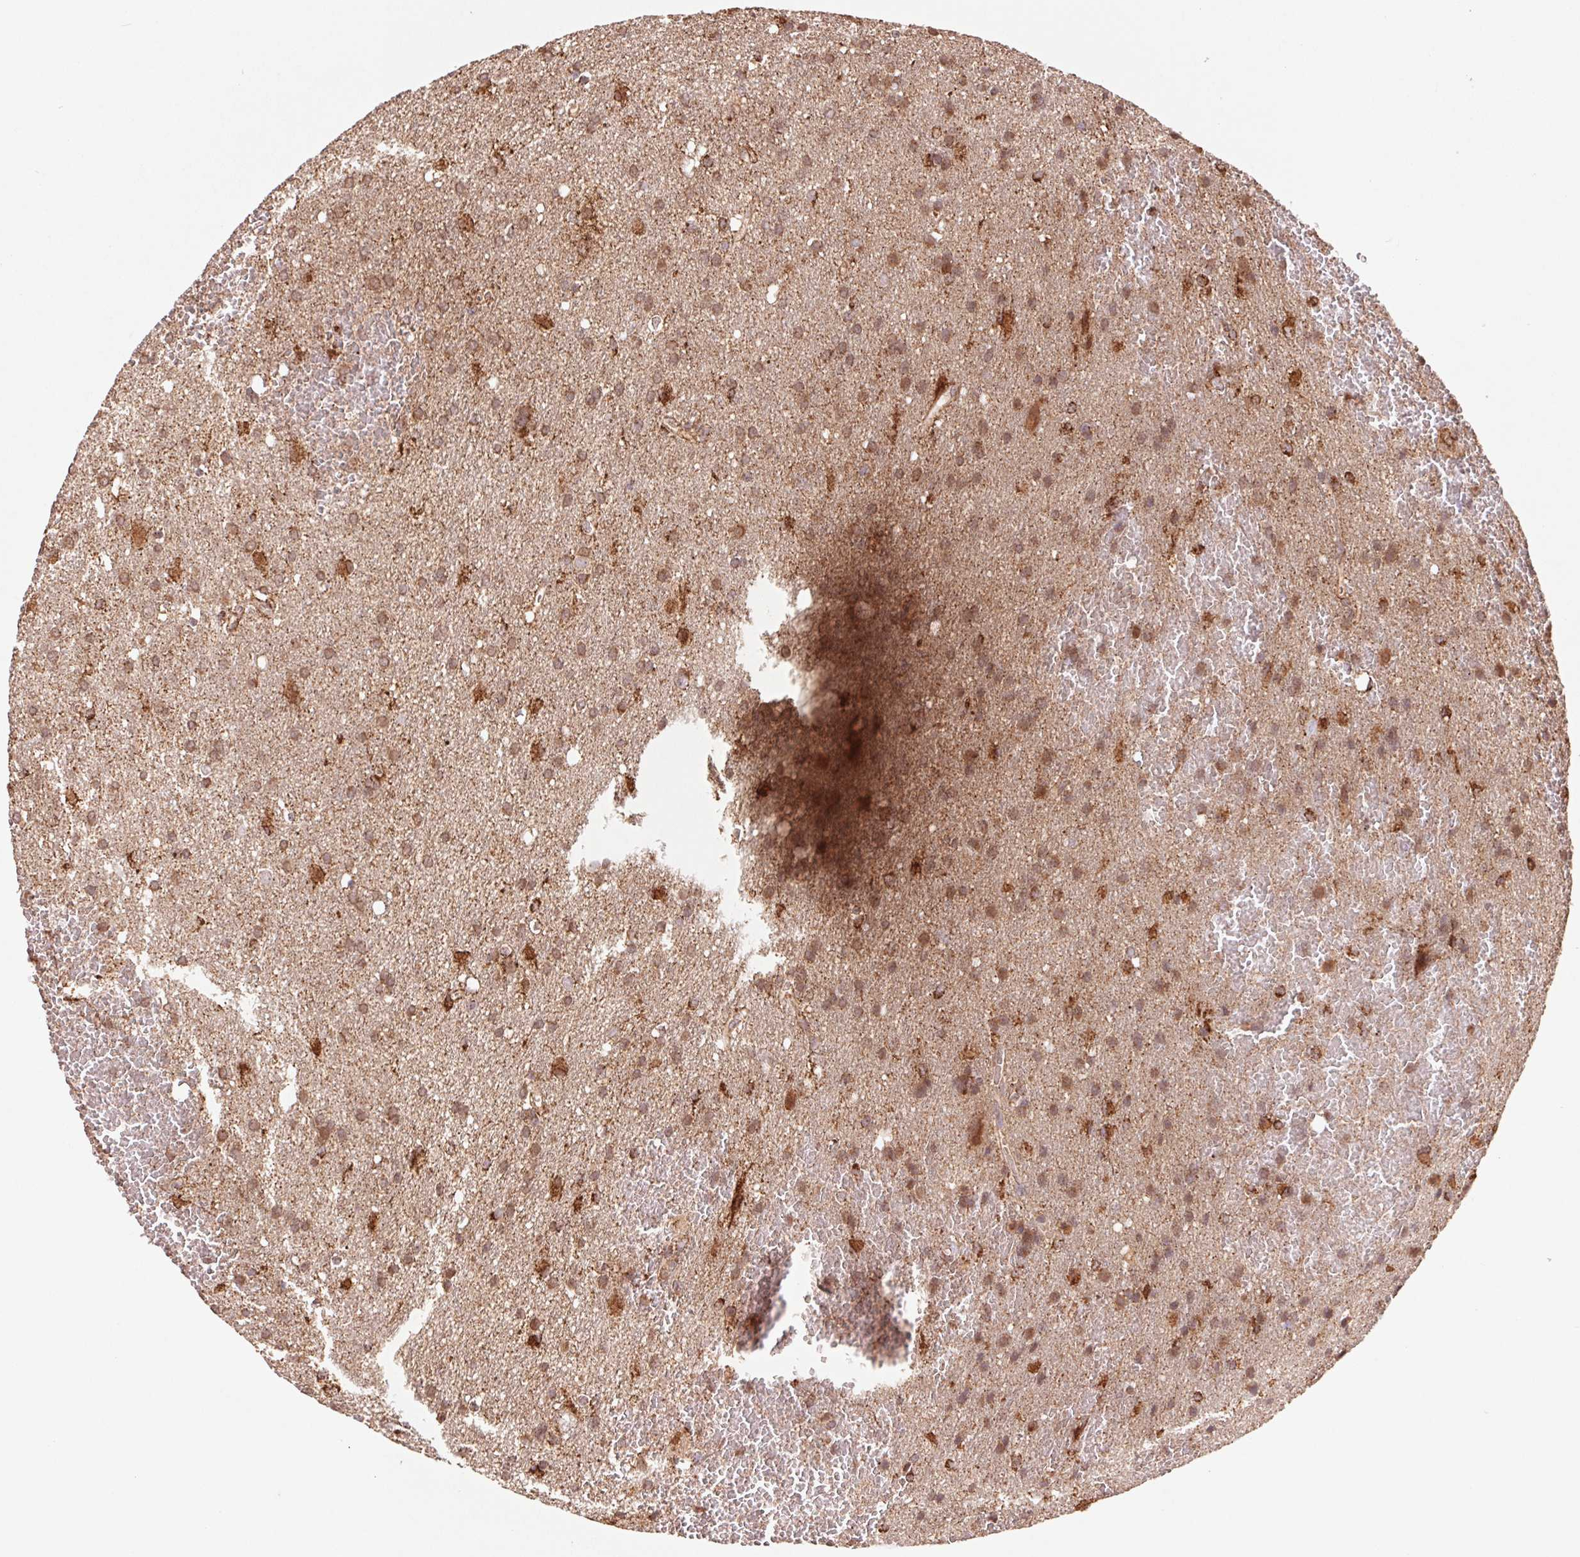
{"staining": {"intensity": "moderate", "quantity": "25%-75%", "location": "cytoplasmic/membranous"}, "tissue": "glioma", "cell_type": "Tumor cells", "image_type": "cancer", "snomed": [{"axis": "morphology", "description": "Glioma, malignant, Low grade"}, {"axis": "topography", "description": "Brain"}], "caption": "DAB immunohistochemical staining of human low-grade glioma (malignant) shows moderate cytoplasmic/membranous protein expression in about 25%-75% of tumor cells. (DAB (3,3'-diaminobenzidine) IHC with brightfield microscopy, high magnification).", "gene": "URM1", "patient": {"sex": "male", "age": 66}}